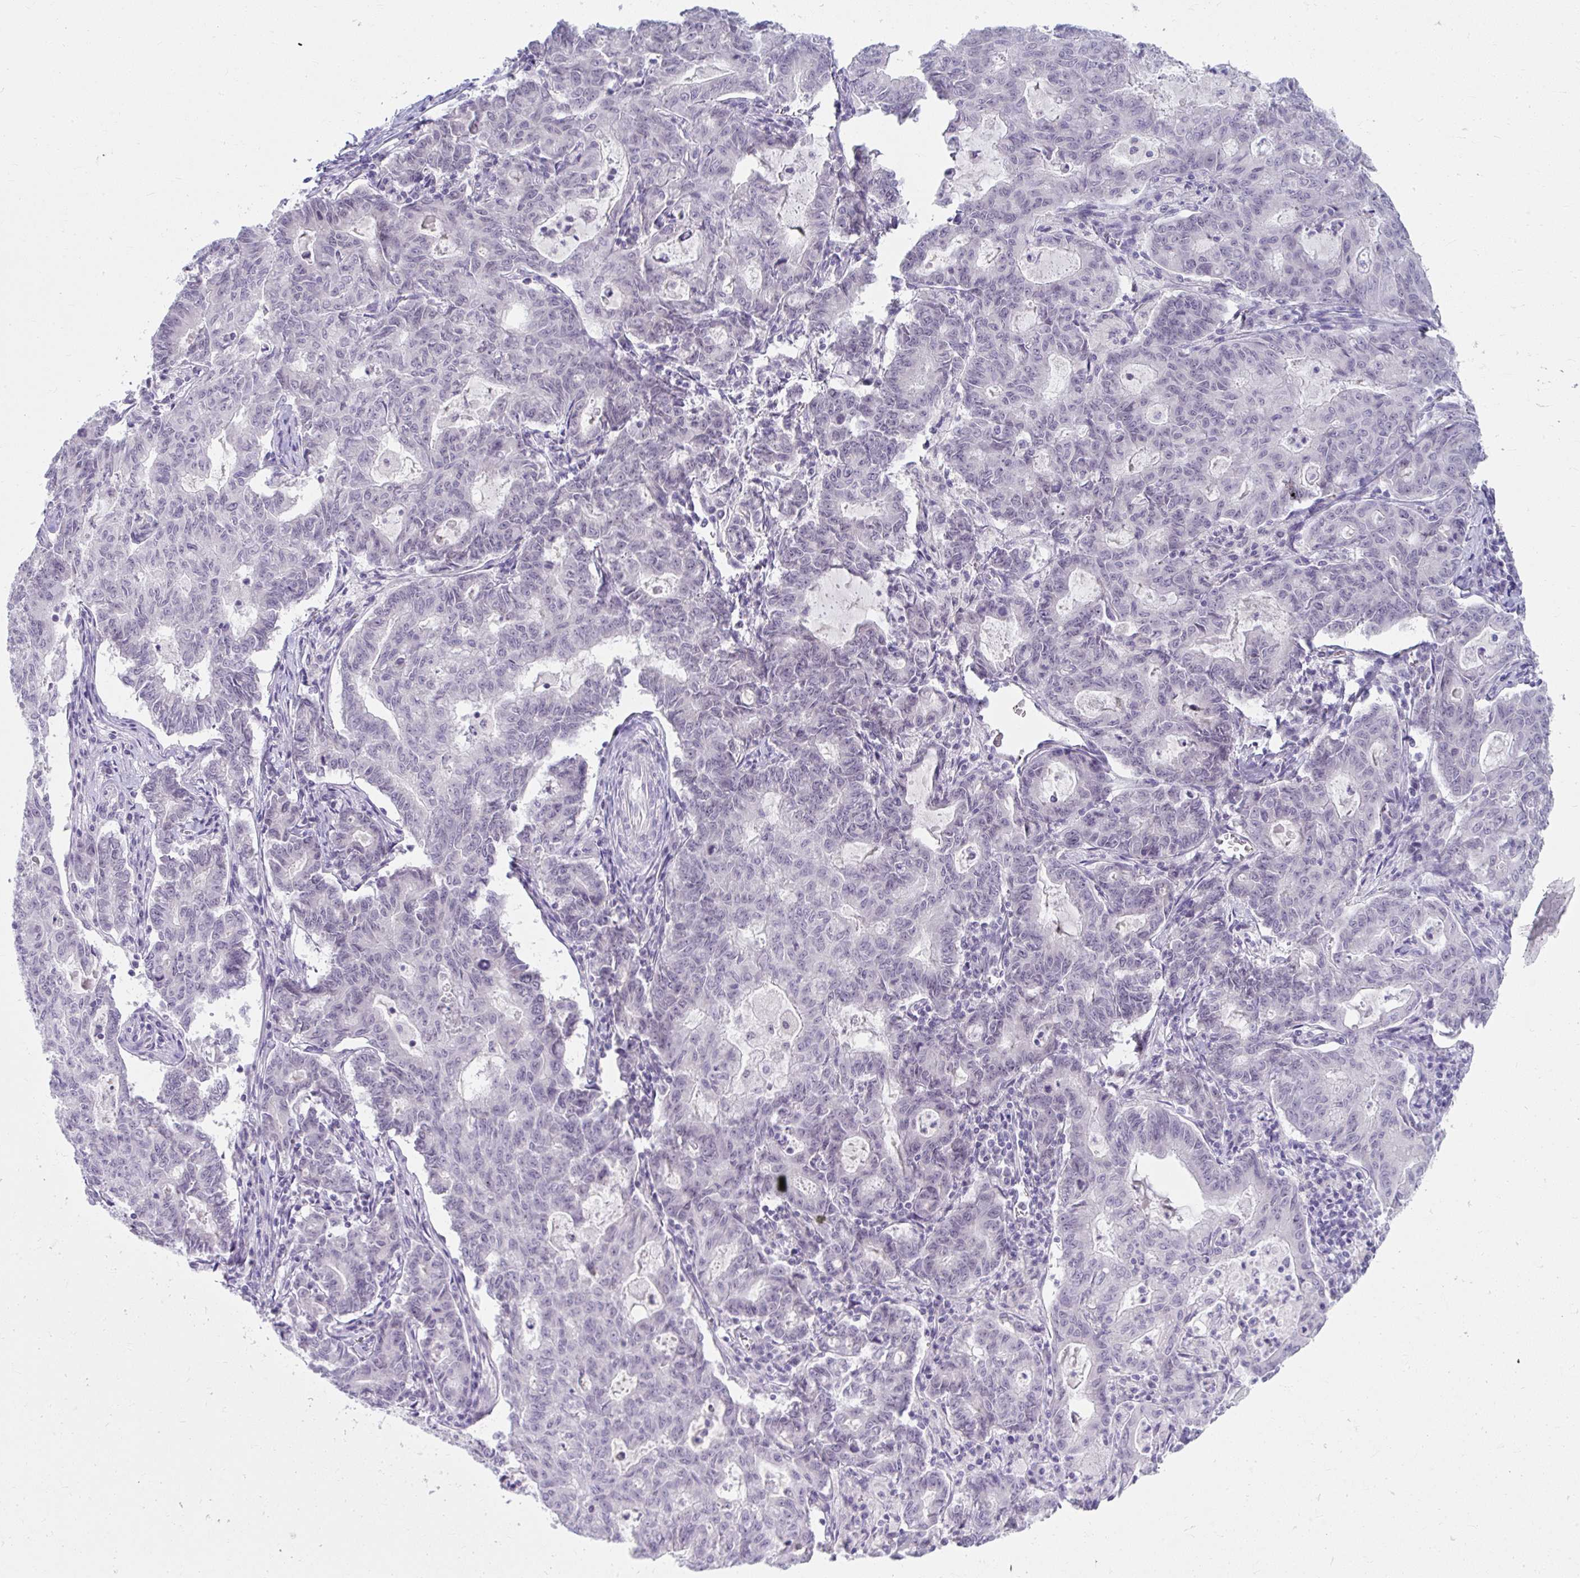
{"staining": {"intensity": "negative", "quantity": "none", "location": "none"}, "tissue": "stomach cancer", "cell_type": "Tumor cells", "image_type": "cancer", "snomed": [{"axis": "morphology", "description": "Adenocarcinoma, NOS"}, {"axis": "topography", "description": "Stomach, upper"}], "caption": "High power microscopy photomicrograph of an IHC photomicrograph of stomach cancer, revealing no significant positivity in tumor cells.", "gene": "UGT3A2", "patient": {"sex": "female", "age": 79}}